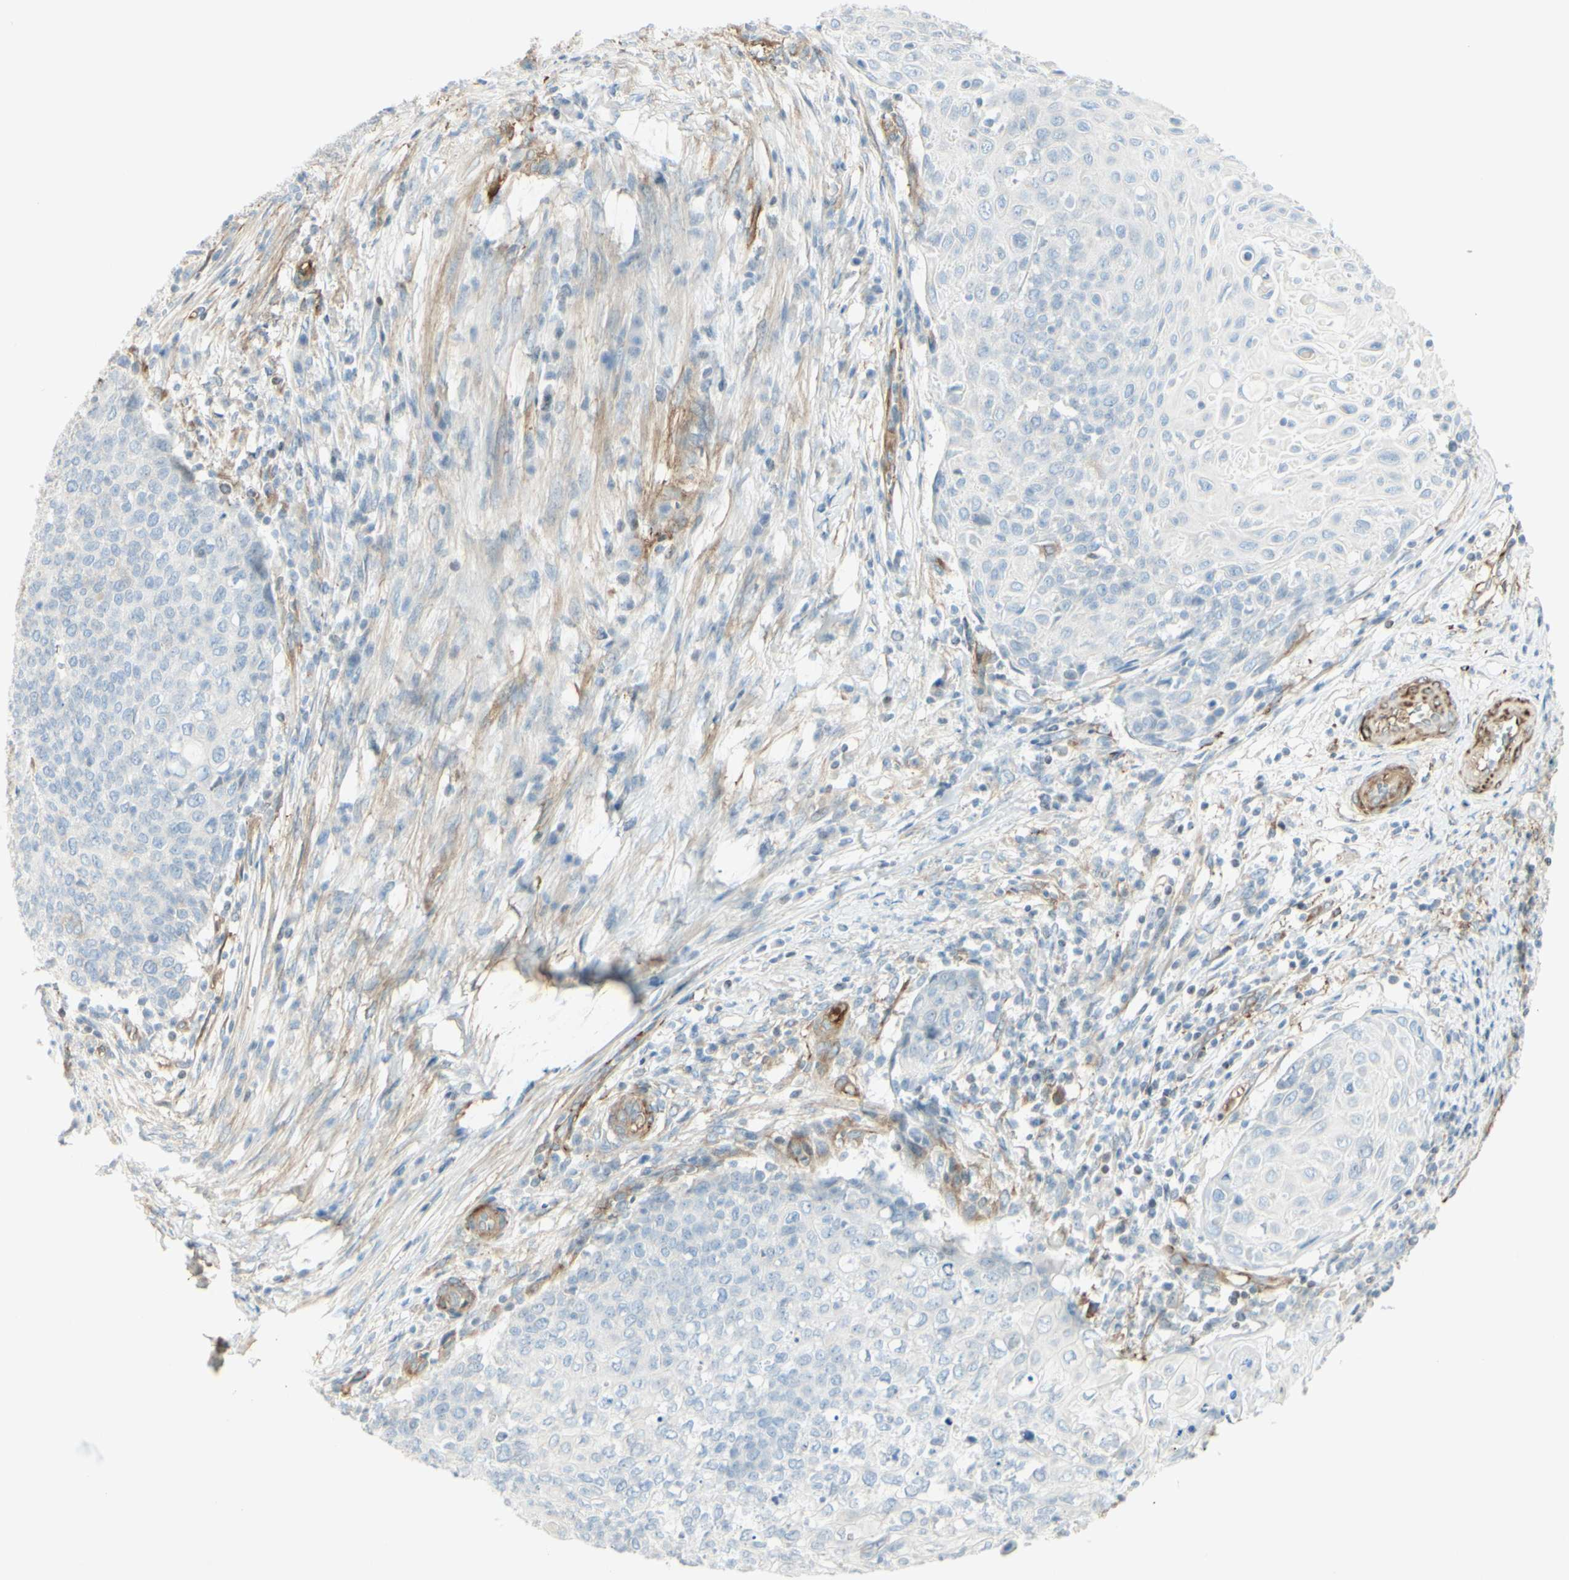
{"staining": {"intensity": "negative", "quantity": "none", "location": "none"}, "tissue": "cervical cancer", "cell_type": "Tumor cells", "image_type": "cancer", "snomed": [{"axis": "morphology", "description": "Squamous cell carcinoma, NOS"}, {"axis": "topography", "description": "Cervix"}], "caption": "Micrograph shows no significant protein staining in tumor cells of cervical cancer (squamous cell carcinoma).", "gene": "MAP1B", "patient": {"sex": "female", "age": 39}}